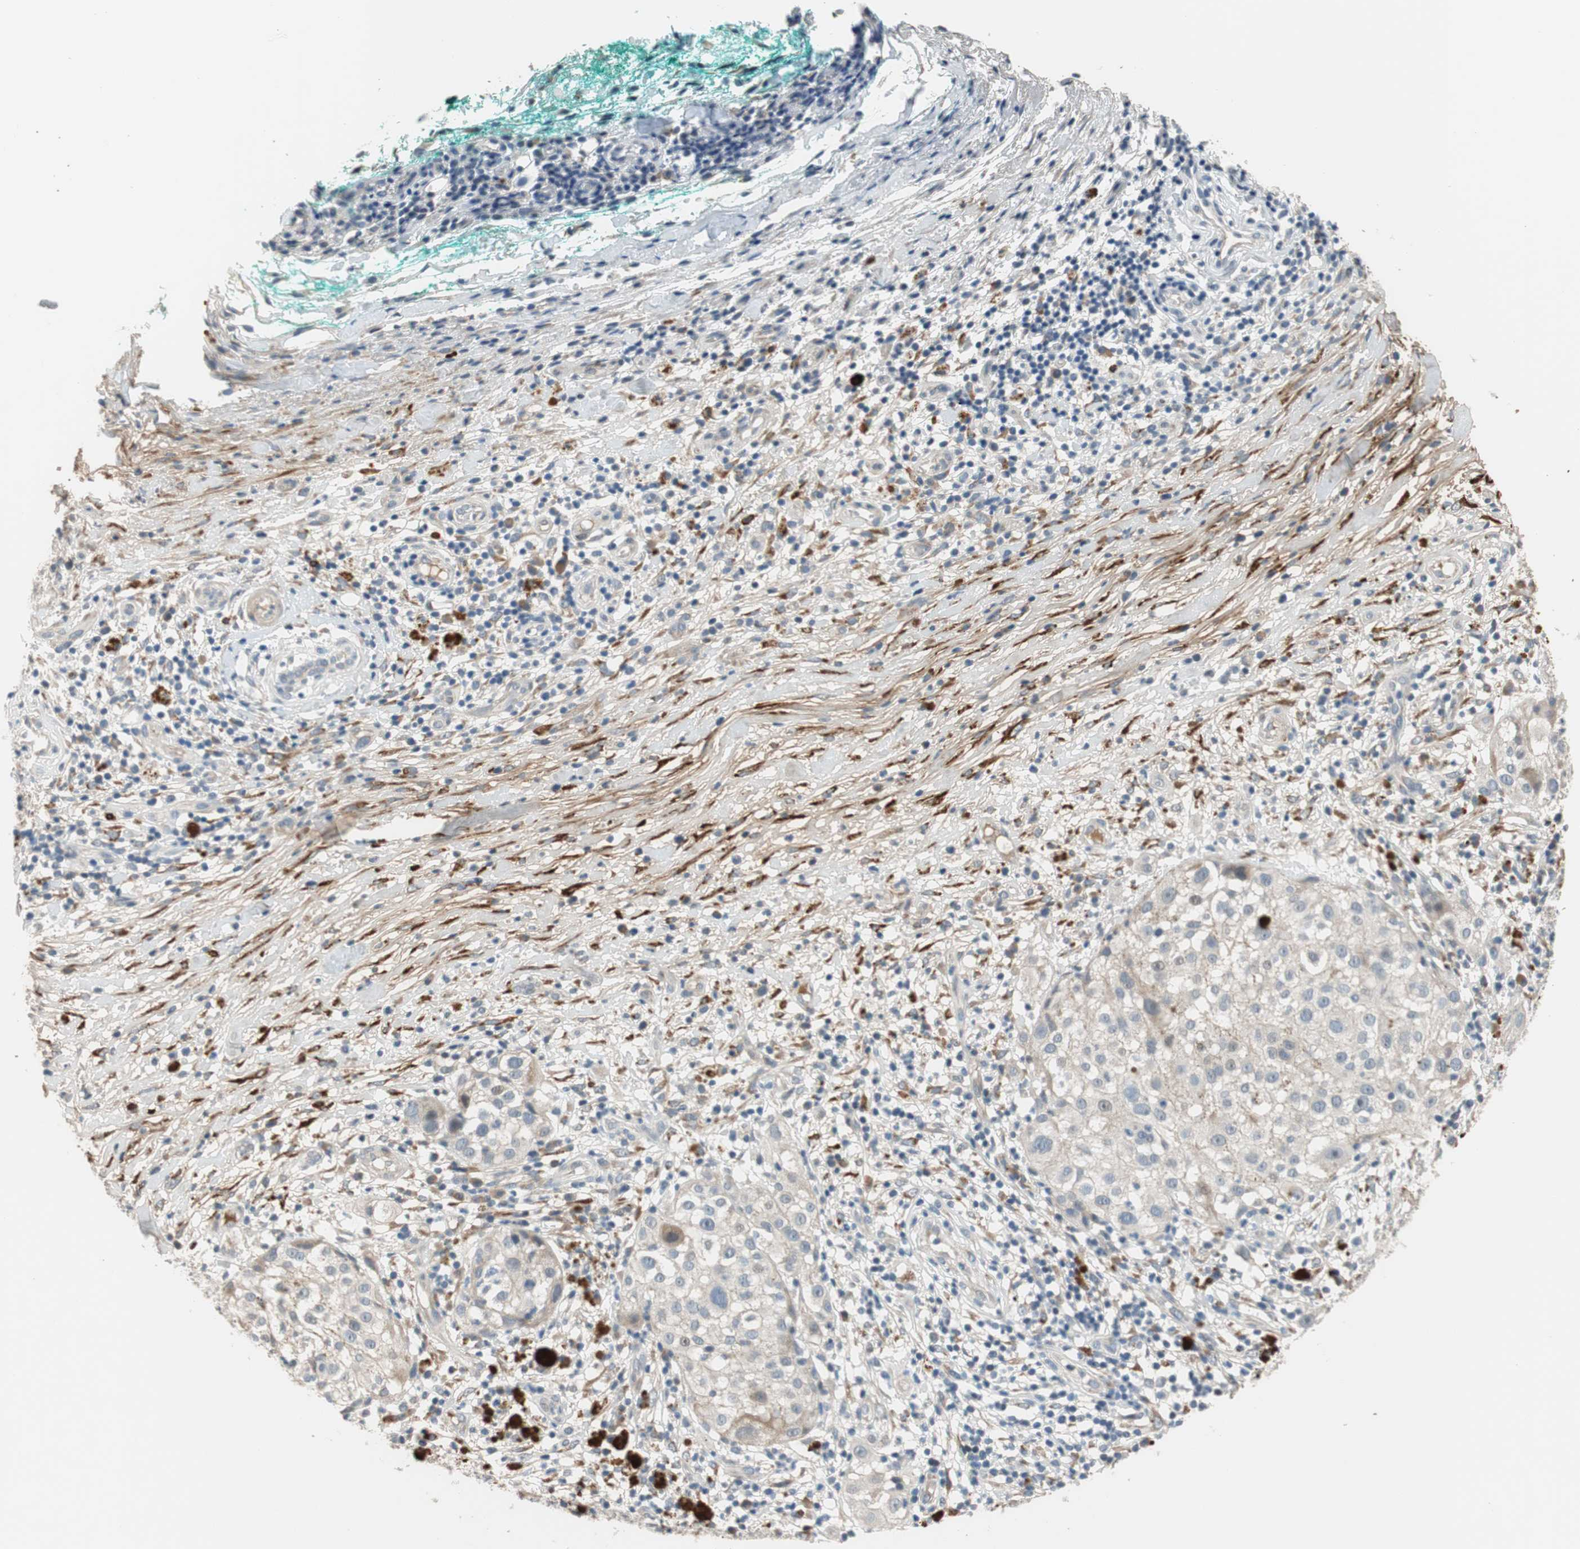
{"staining": {"intensity": "weak", "quantity": "25%-75%", "location": "cytoplasmic/membranous"}, "tissue": "melanoma", "cell_type": "Tumor cells", "image_type": "cancer", "snomed": [{"axis": "morphology", "description": "Necrosis, NOS"}, {"axis": "morphology", "description": "Malignant melanoma, NOS"}, {"axis": "topography", "description": "Skin"}], "caption": "Protein expression analysis of malignant melanoma shows weak cytoplasmic/membranous expression in approximately 25%-75% of tumor cells.", "gene": "COL12A1", "patient": {"sex": "female", "age": 87}}